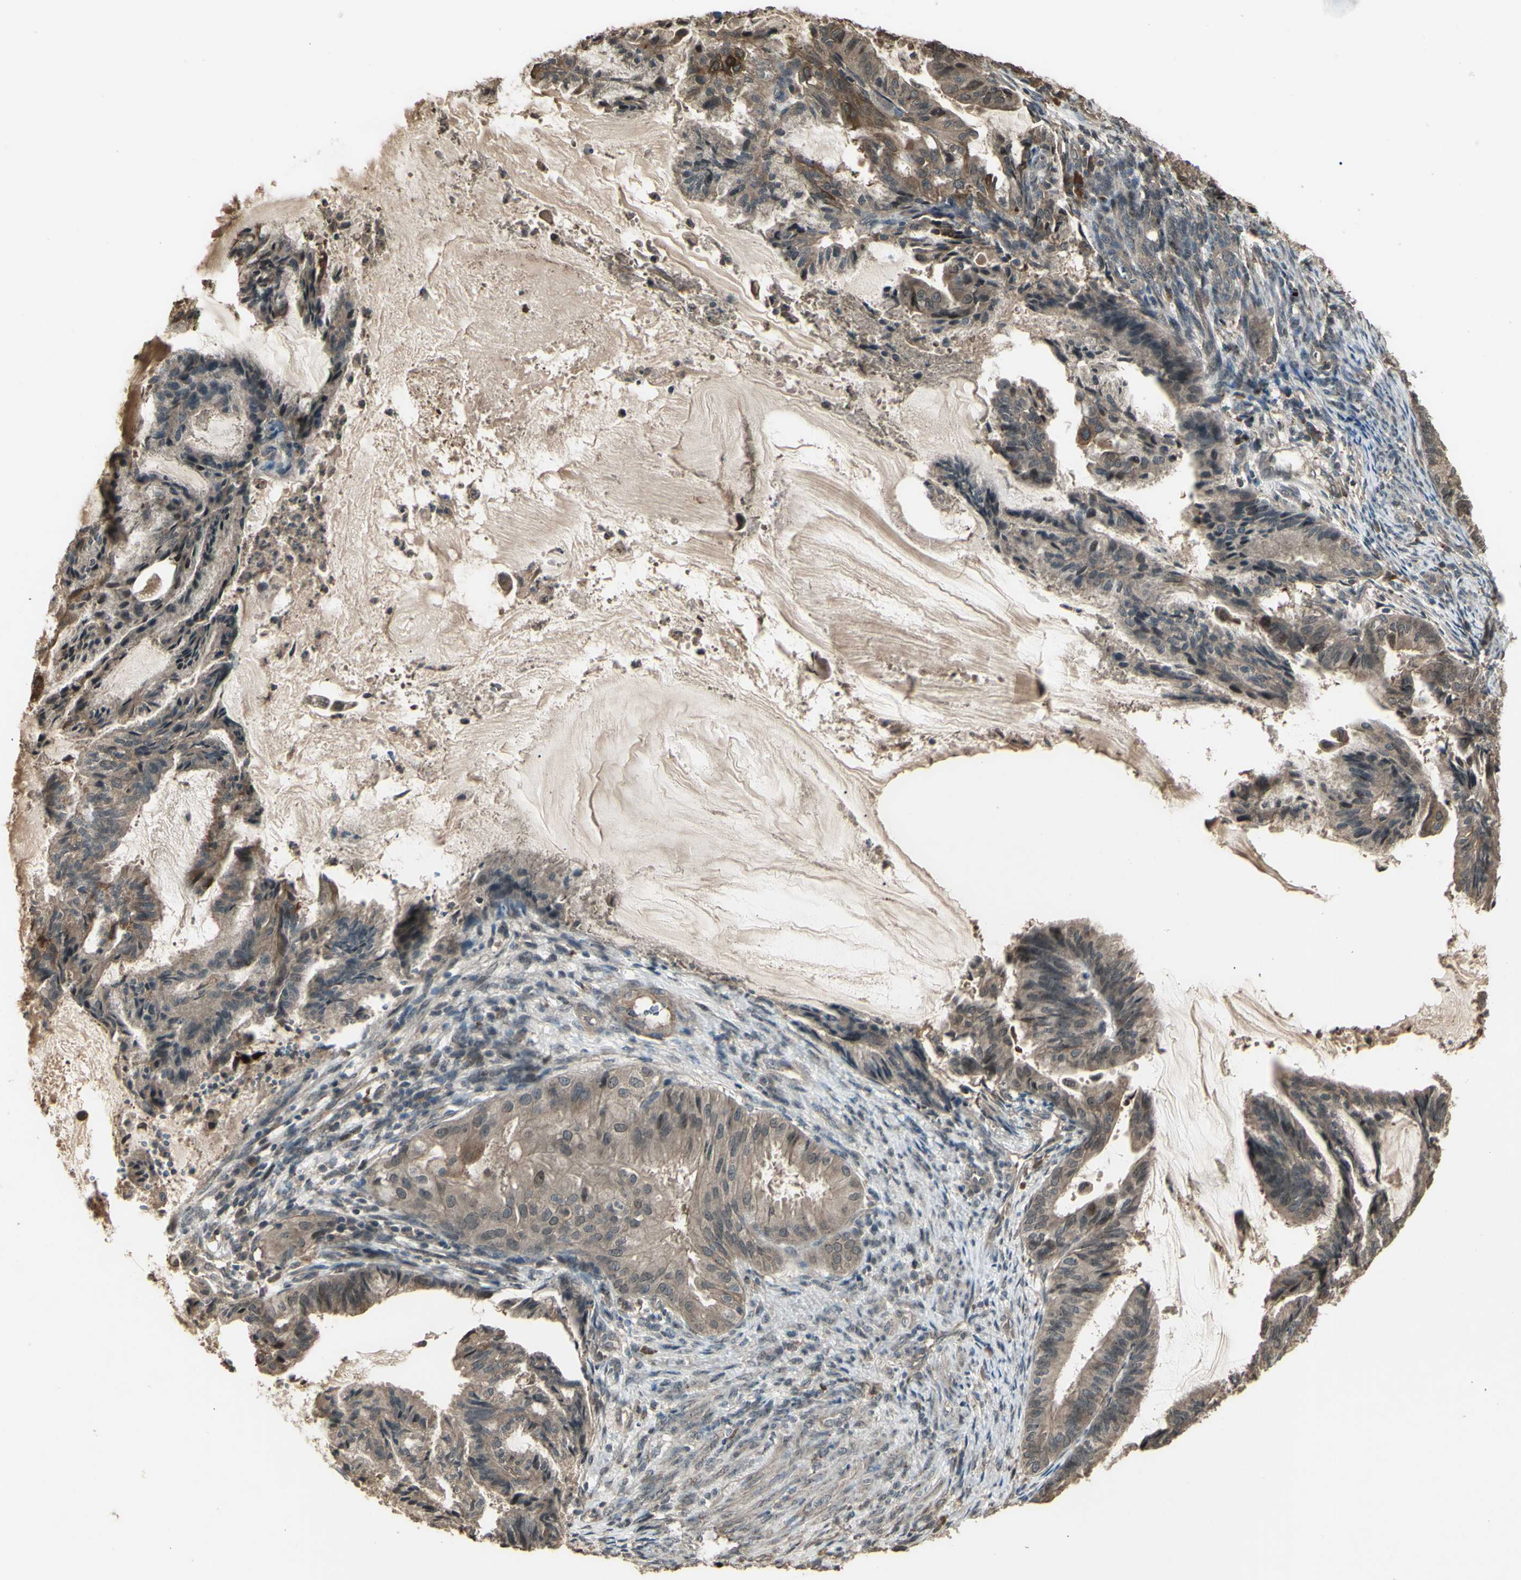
{"staining": {"intensity": "weak", "quantity": ">75%", "location": "cytoplasmic/membranous"}, "tissue": "endometrial cancer", "cell_type": "Tumor cells", "image_type": "cancer", "snomed": [{"axis": "morphology", "description": "Adenocarcinoma, NOS"}, {"axis": "topography", "description": "Endometrium"}], "caption": "Immunohistochemical staining of human endometrial cancer exhibits low levels of weak cytoplasmic/membranous positivity in about >75% of tumor cells.", "gene": "GNAS", "patient": {"sex": "female", "age": 86}}